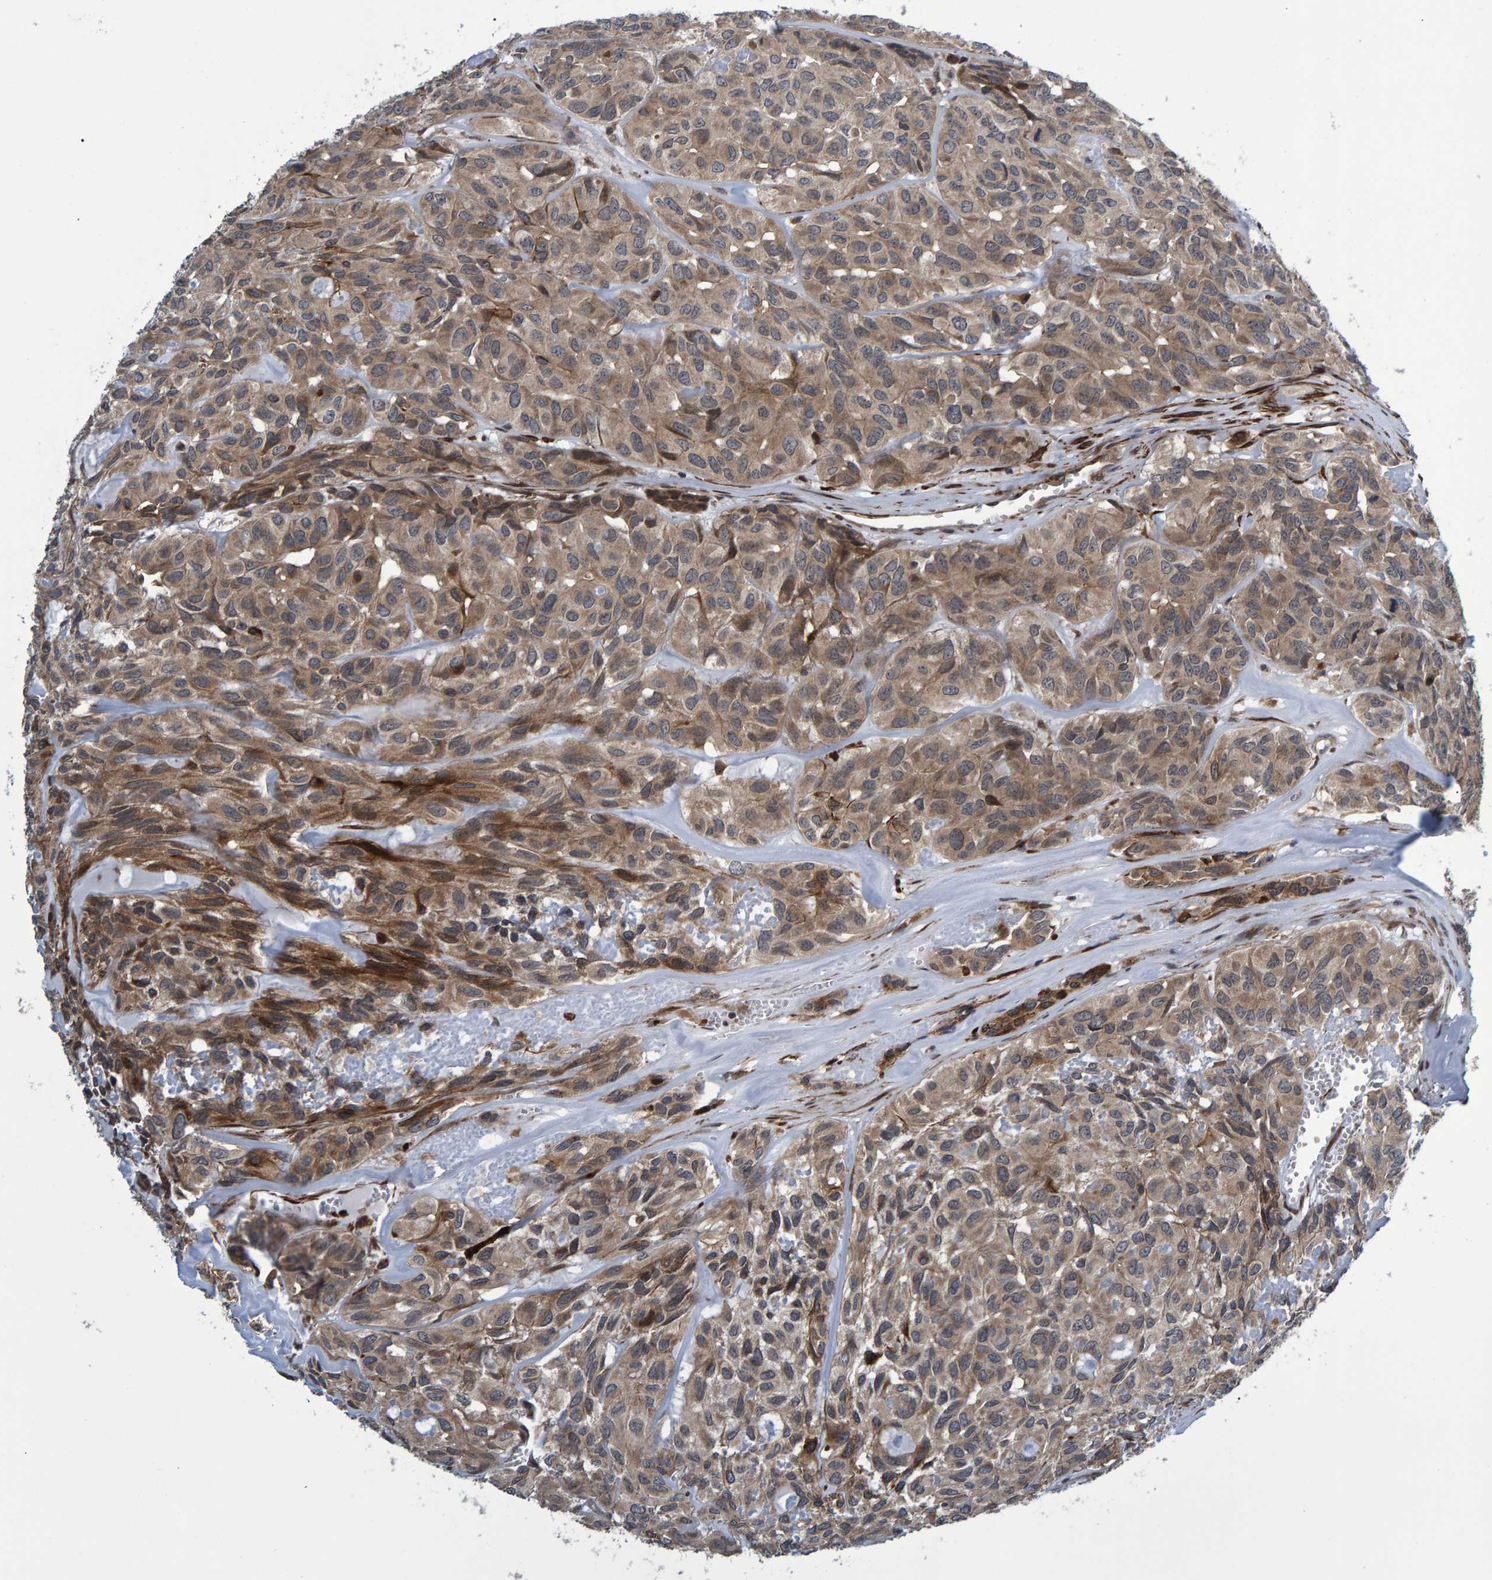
{"staining": {"intensity": "moderate", "quantity": ">75%", "location": "cytoplasmic/membranous"}, "tissue": "head and neck cancer", "cell_type": "Tumor cells", "image_type": "cancer", "snomed": [{"axis": "morphology", "description": "Adenocarcinoma, NOS"}, {"axis": "topography", "description": "Salivary gland, NOS"}, {"axis": "topography", "description": "Head-Neck"}], "caption": "Immunohistochemistry (IHC) staining of head and neck cancer (adenocarcinoma), which demonstrates medium levels of moderate cytoplasmic/membranous expression in approximately >75% of tumor cells indicating moderate cytoplasmic/membranous protein positivity. The staining was performed using DAB (3,3'-diaminobenzidine) (brown) for protein detection and nuclei were counterstained in hematoxylin (blue).", "gene": "ATP6V1H", "patient": {"sex": "female", "age": 76}}